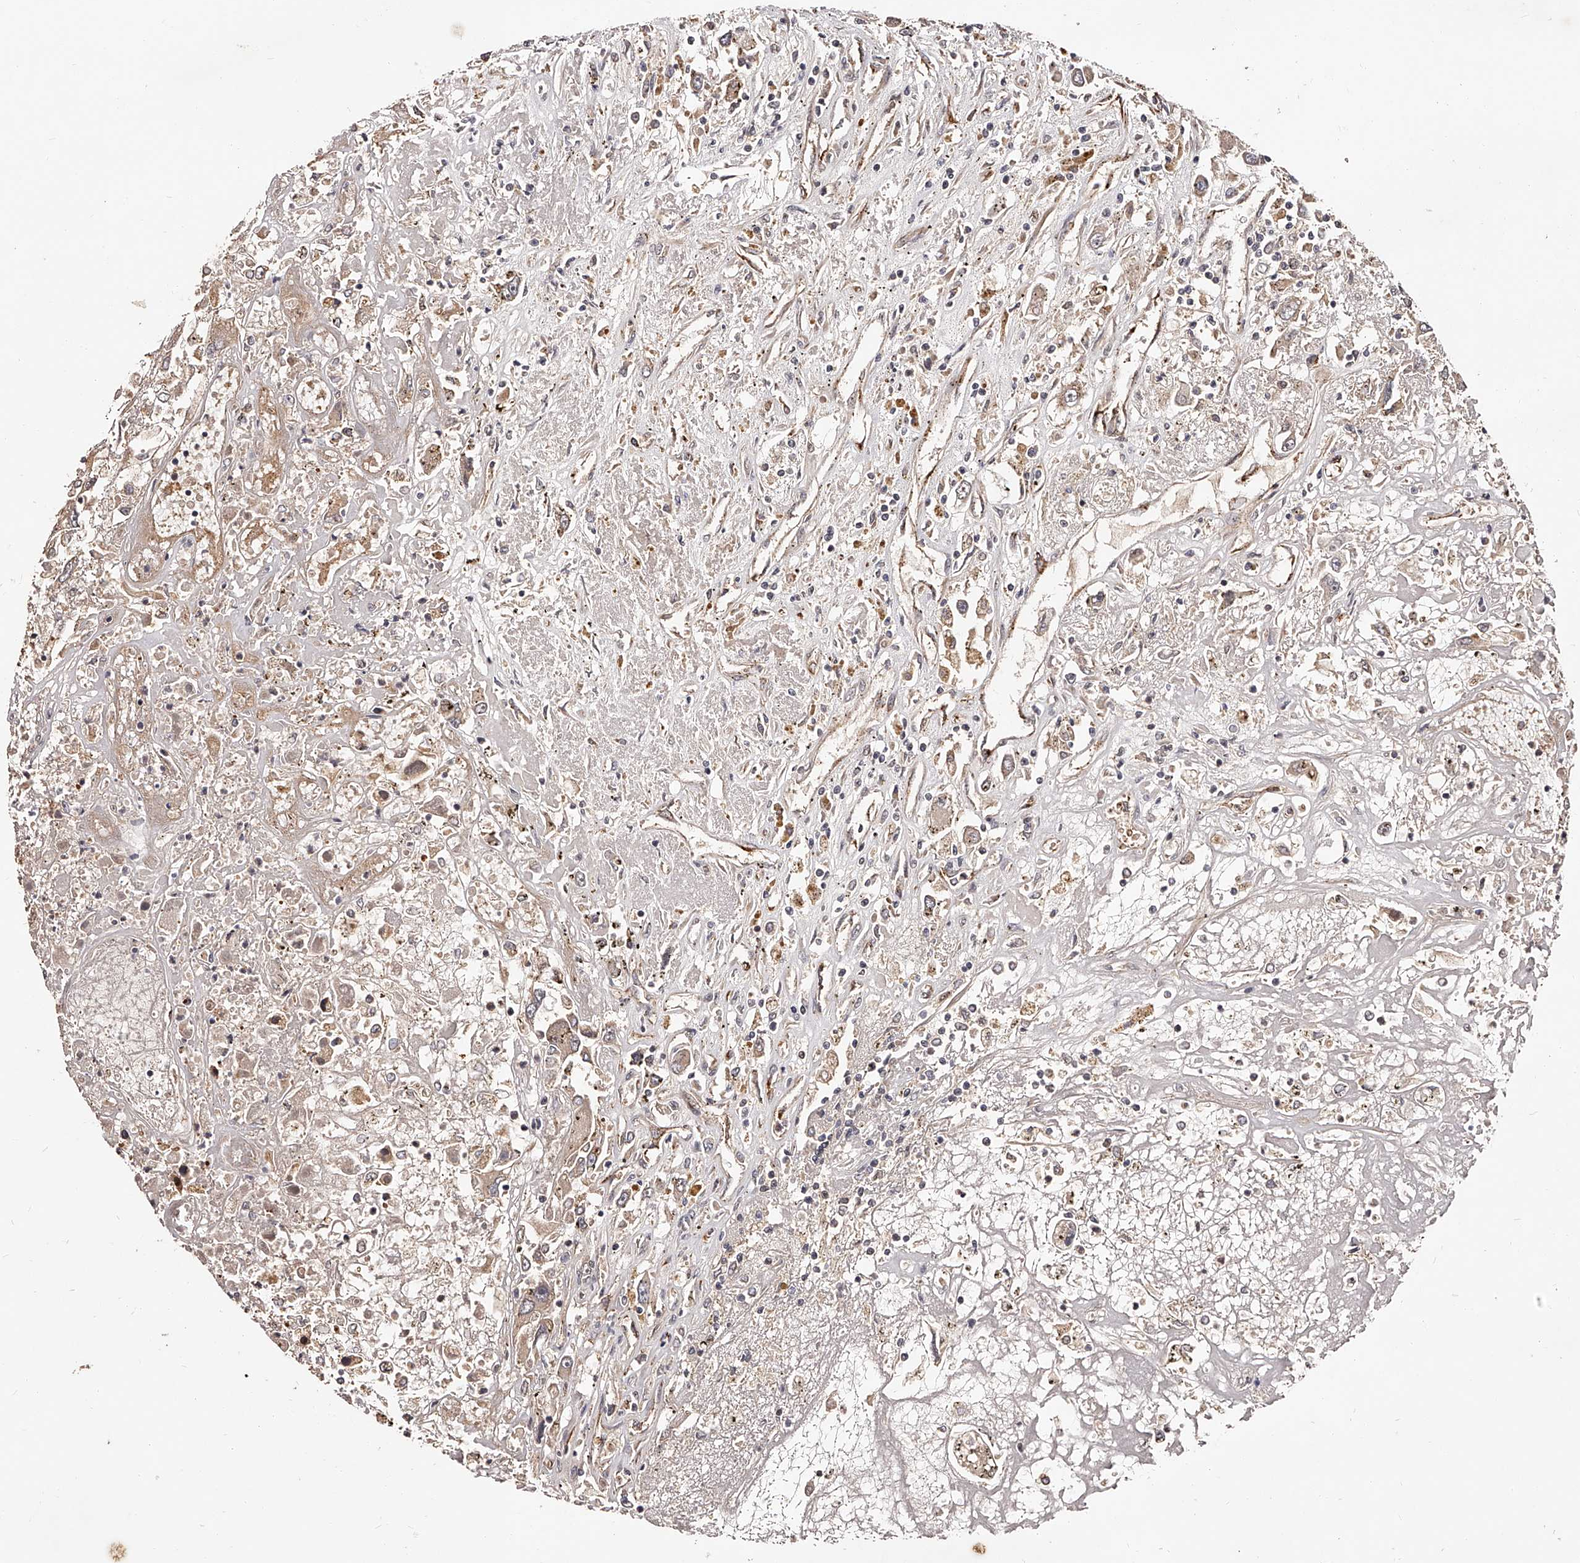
{"staining": {"intensity": "weak", "quantity": "<25%", "location": "cytoplasmic/membranous"}, "tissue": "renal cancer", "cell_type": "Tumor cells", "image_type": "cancer", "snomed": [{"axis": "morphology", "description": "Adenocarcinoma, NOS"}, {"axis": "topography", "description": "Kidney"}], "caption": "Tumor cells are negative for protein expression in human adenocarcinoma (renal).", "gene": "CUL7", "patient": {"sex": "female", "age": 52}}